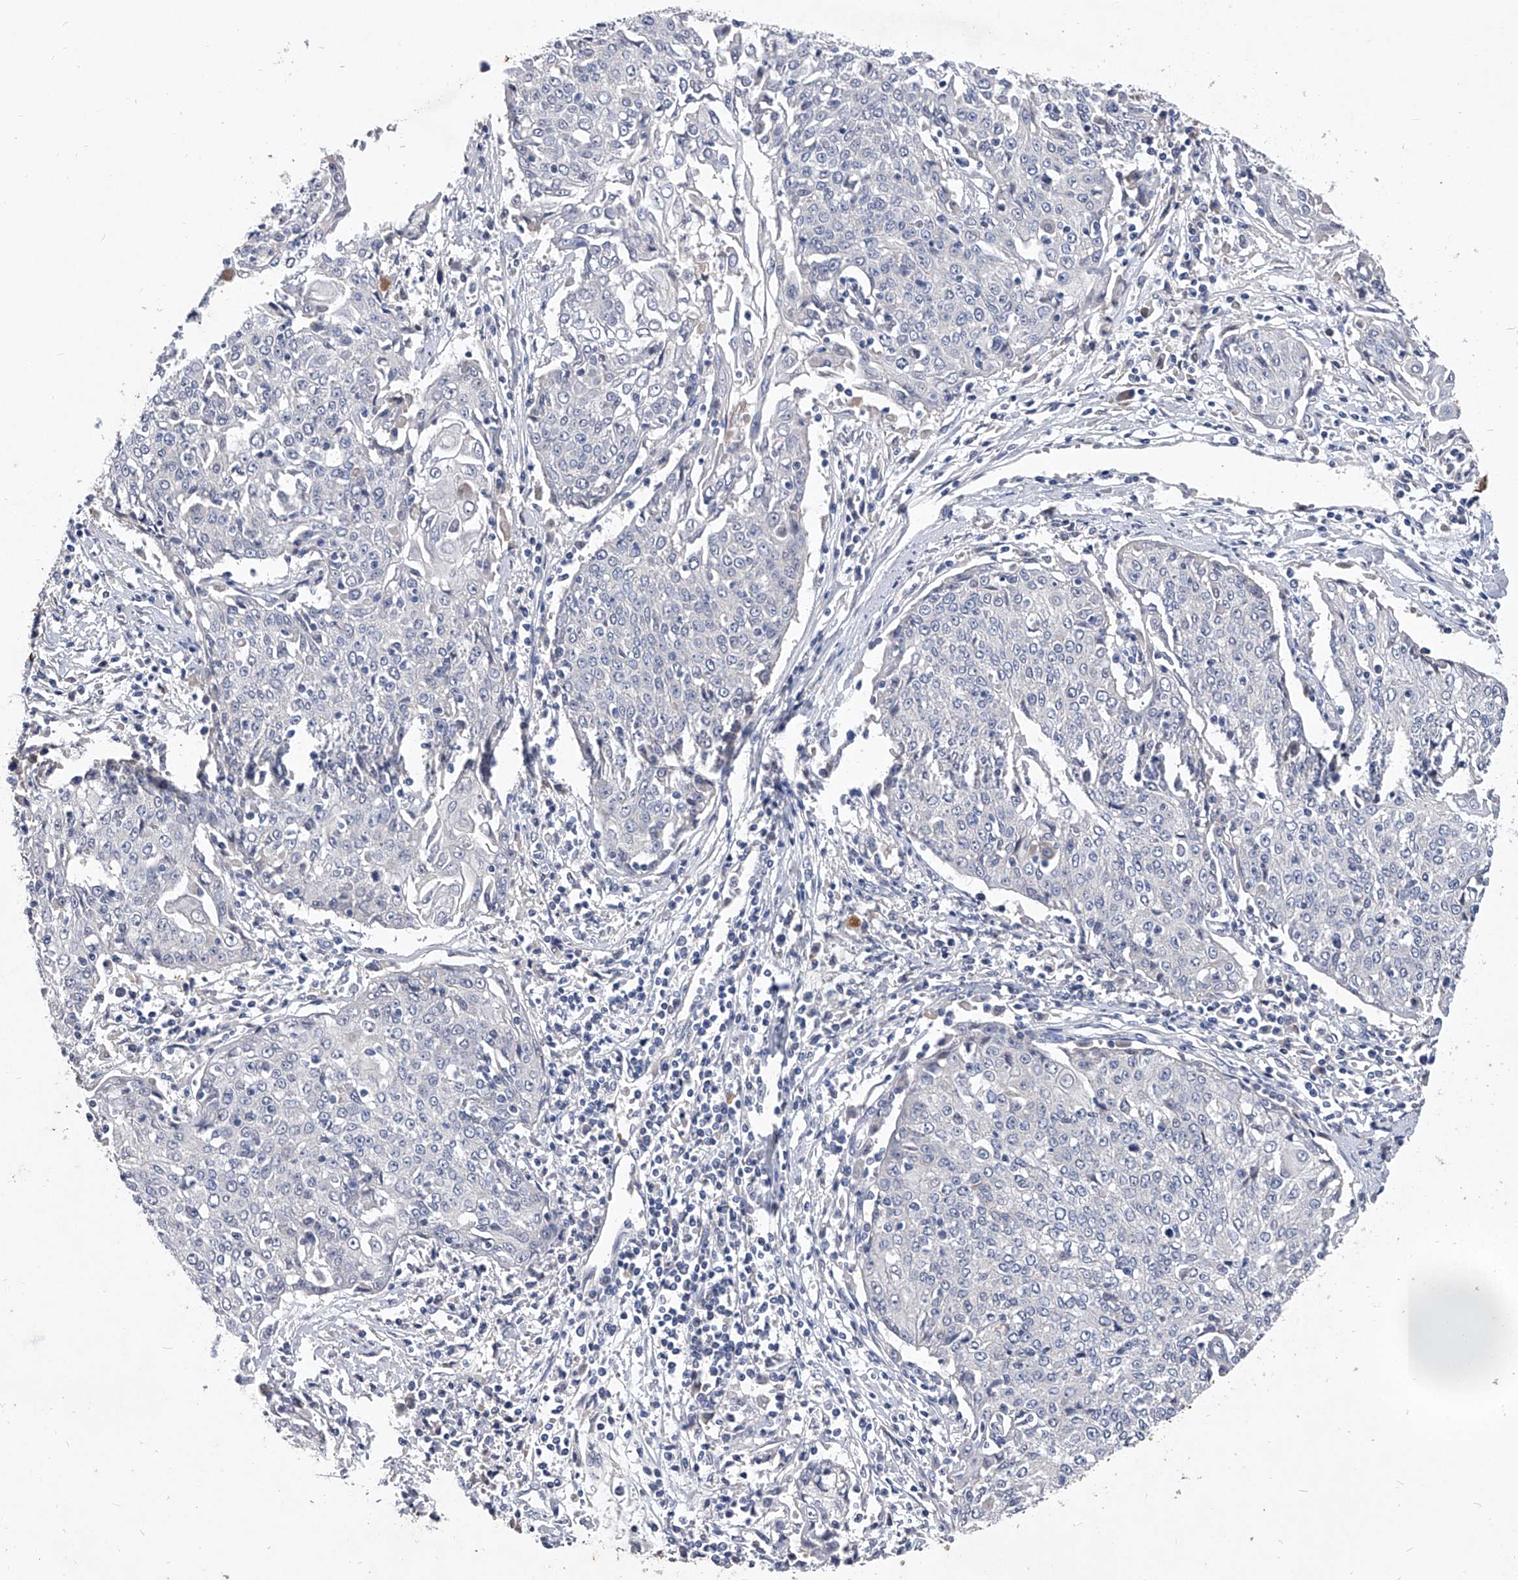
{"staining": {"intensity": "negative", "quantity": "none", "location": "none"}, "tissue": "cervical cancer", "cell_type": "Tumor cells", "image_type": "cancer", "snomed": [{"axis": "morphology", "description": "Squamous cell carcinoma, NOS"}, {"axis": "topography", "description": "Cervix"}], "caption": "A histopathology image of cervical squamous cell carcinoma stained for a protein demonstrates no brown staining in tumor cells.", "gene": "C5", "patient": {"sex": "female", "age": 48}}